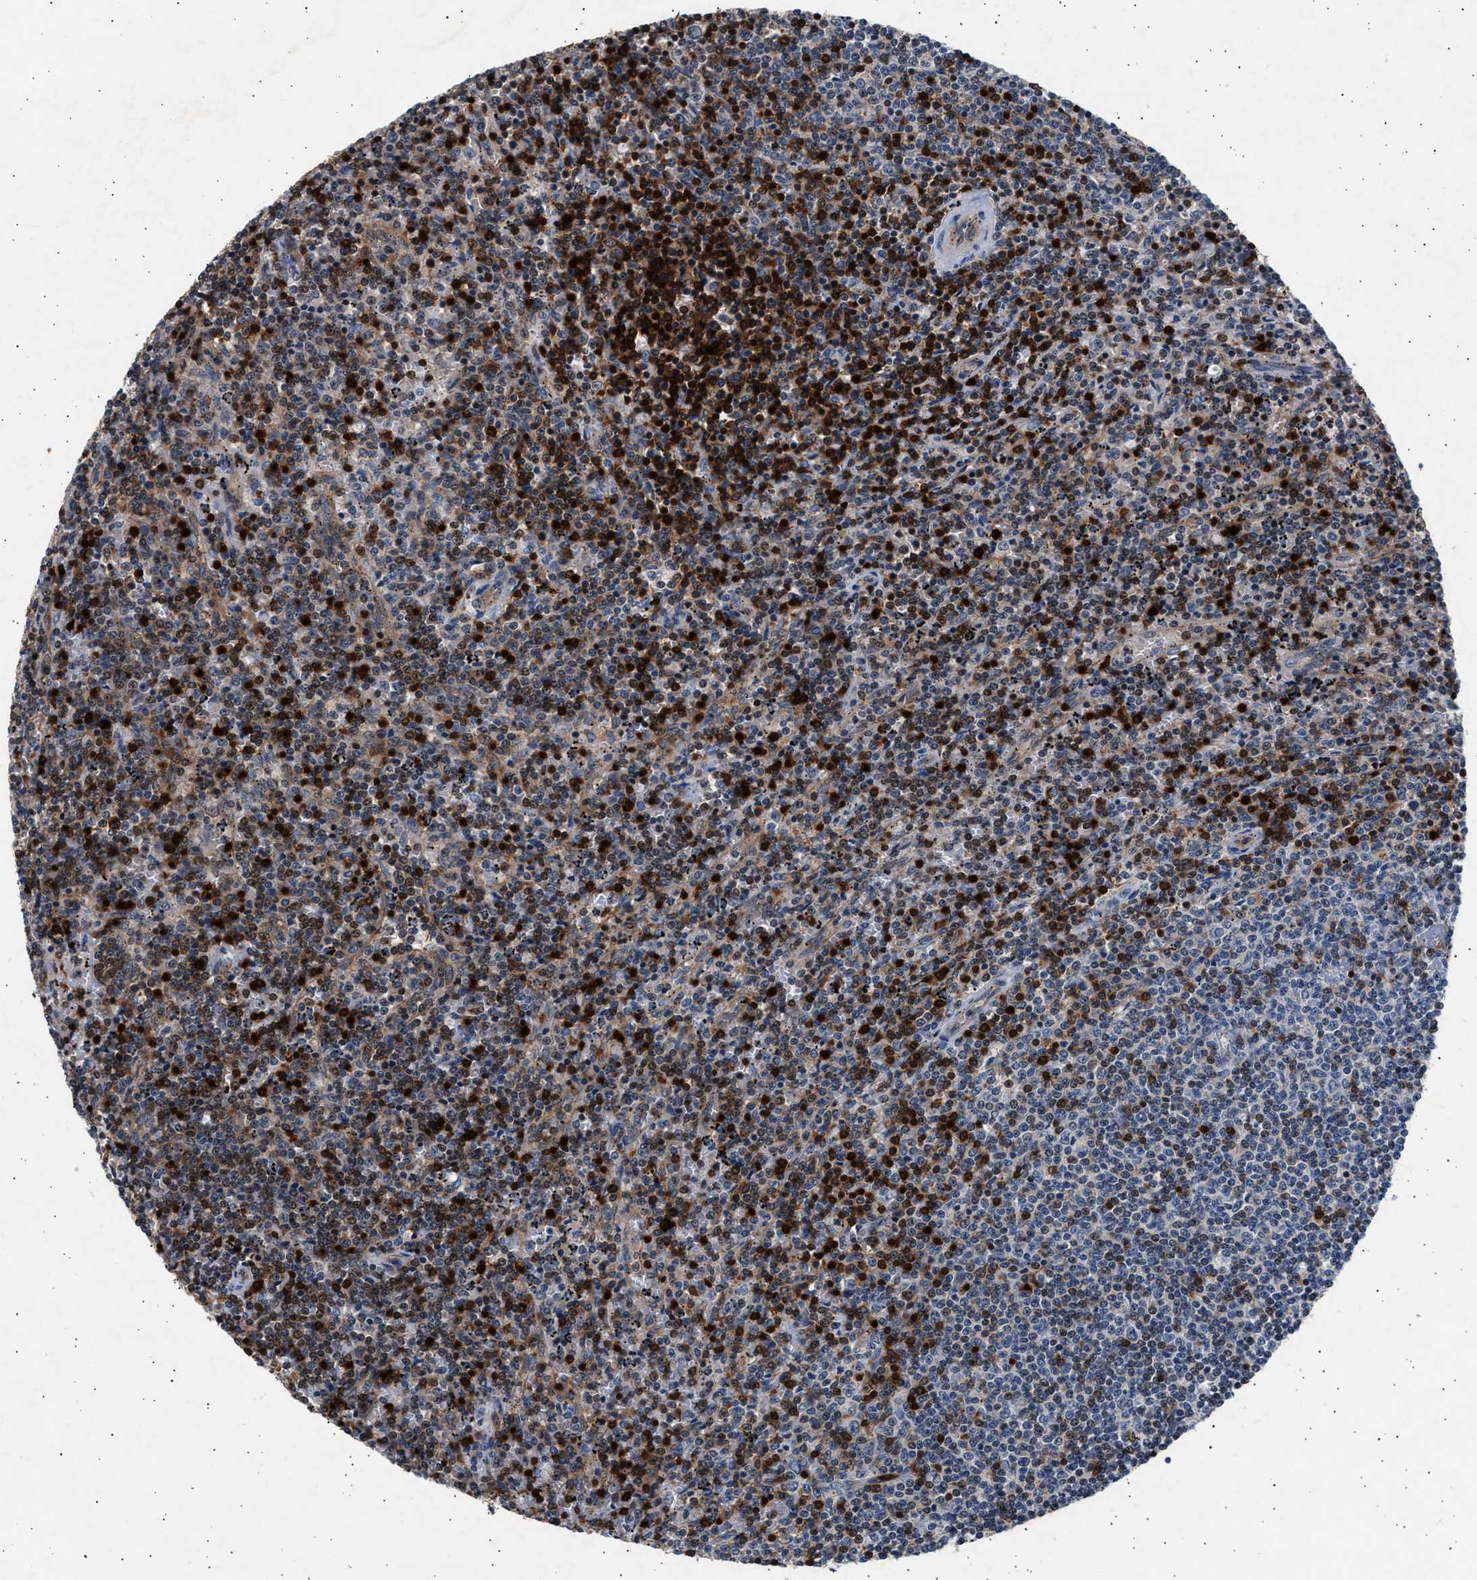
{"staining": {"intensity": "negative", "quantity": "none", "location": "none"}, "tissue": "lymphoma", "cell_type": "Tumor cells", "image_type": "cancer", "snomed": [{"axis": "morphology", "description": "Malignant lymphoma, non-Hodgkin's type, Low grade"}, {"axis": "topography", "description": "Spleen"}], "caption": "IHC photomicrograph of human lymphoma stained for a protein (brown), which shows no staining in tumor cells.", "gene": "GRAP2", "patient": {"sex": "female", "age": 50}}